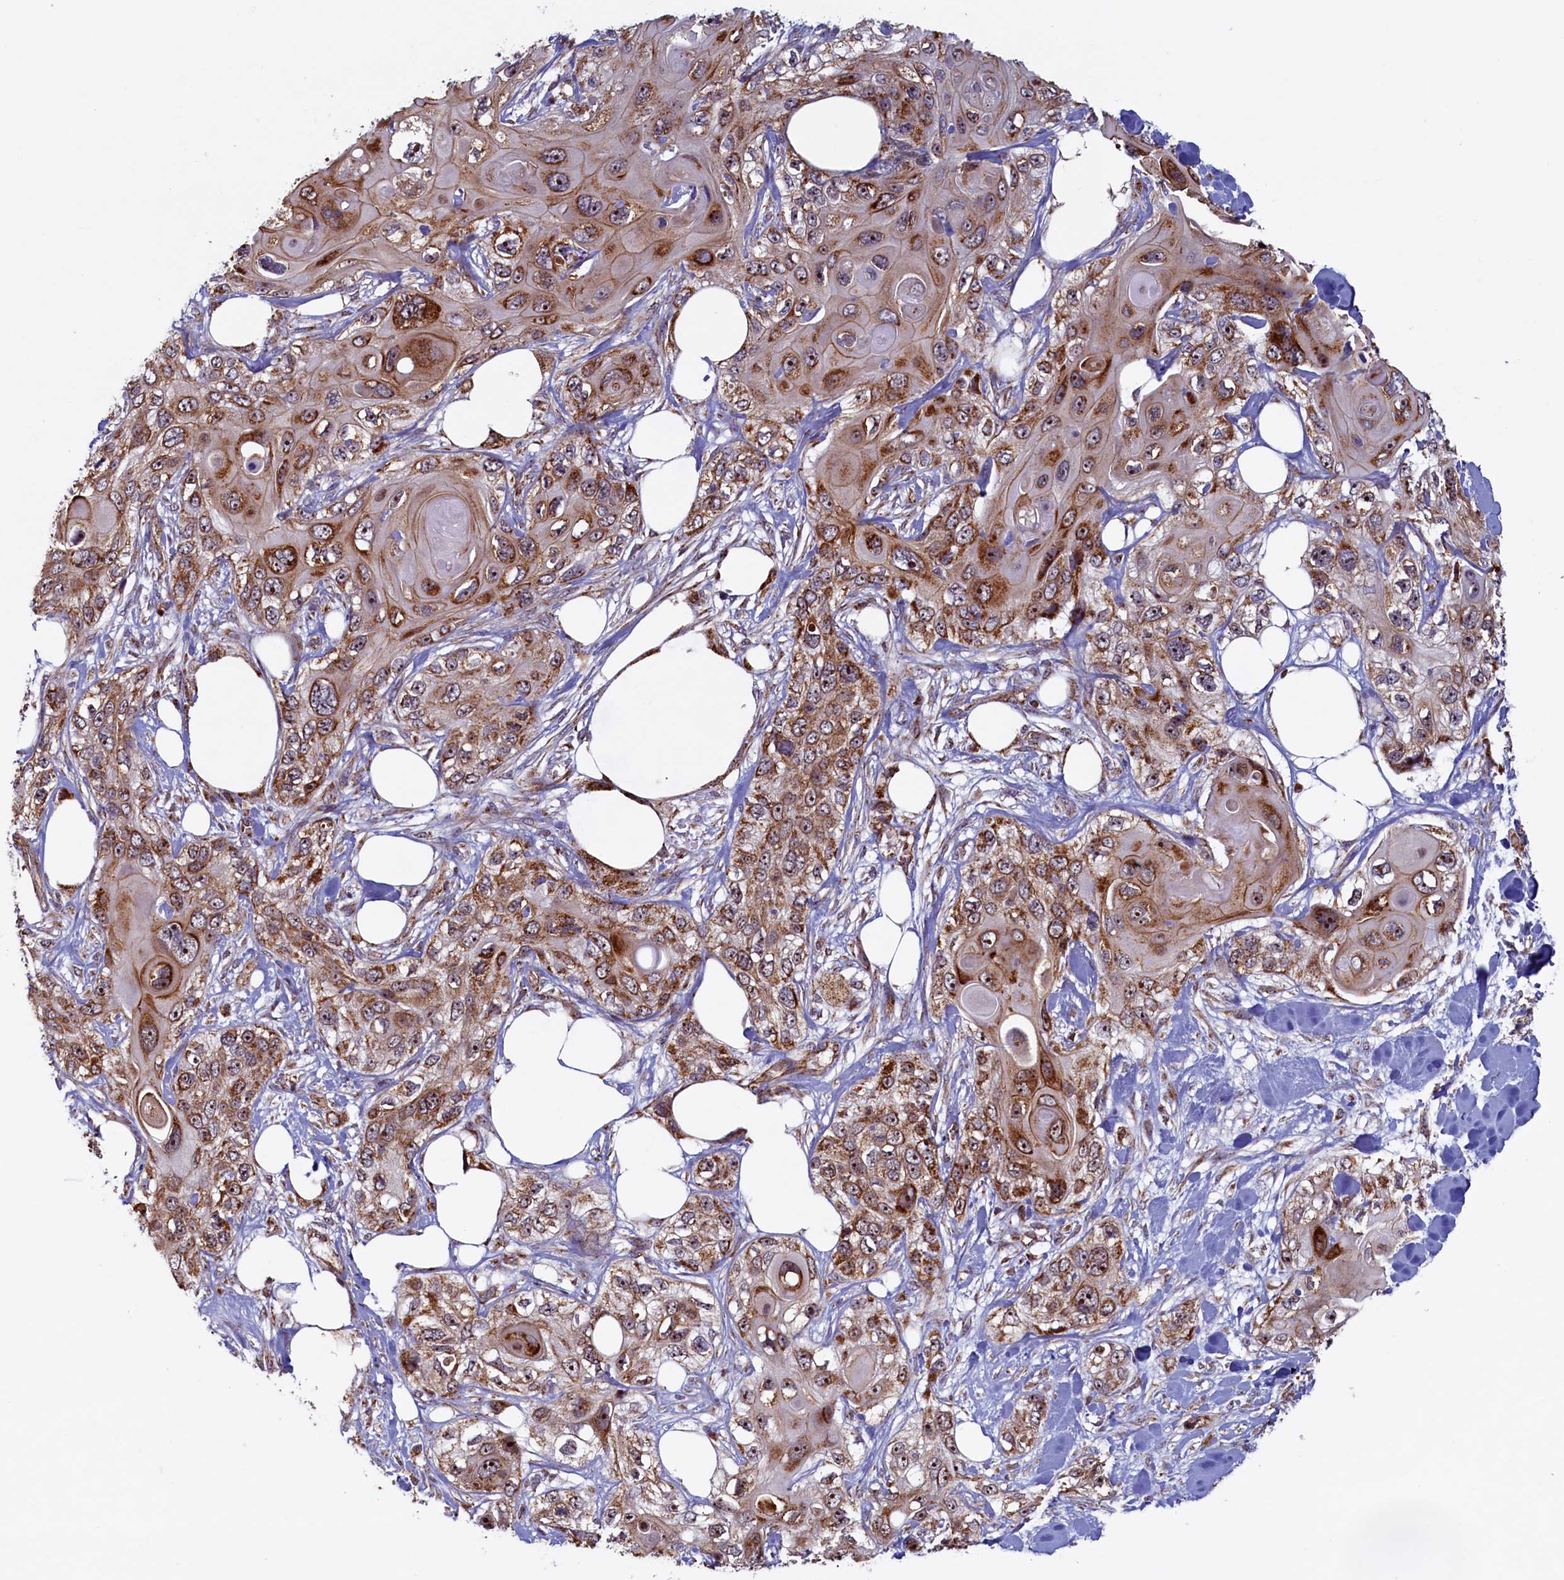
{"staining": {"intensity": "moderate", "quantity": ">75%", "location": "cytoplasmic/membranous,nuclear"}, "tissue": "skin cancer", "cell_type": "Tumor cells", "image_type": "cancer", "snomed": [{"axis": "morphology", "description": "Normal tissue, NOS"}, {"axis": "morphology", "description": "Squamous cell carcinoma, NOS"}, {"axis": "topography", "description": "Skin"}], "caption": "This histopathology image reveals skin squamous cell carcinoma stained with IHC to label a protein in brown. The cytoplasmic/membranous and nuclear of tumor cells show moderate positivity for the protein. Nuclei are counter-stained blue.", "gene": "UBE3B", "patient": {"sex": "male", "age": 72}}